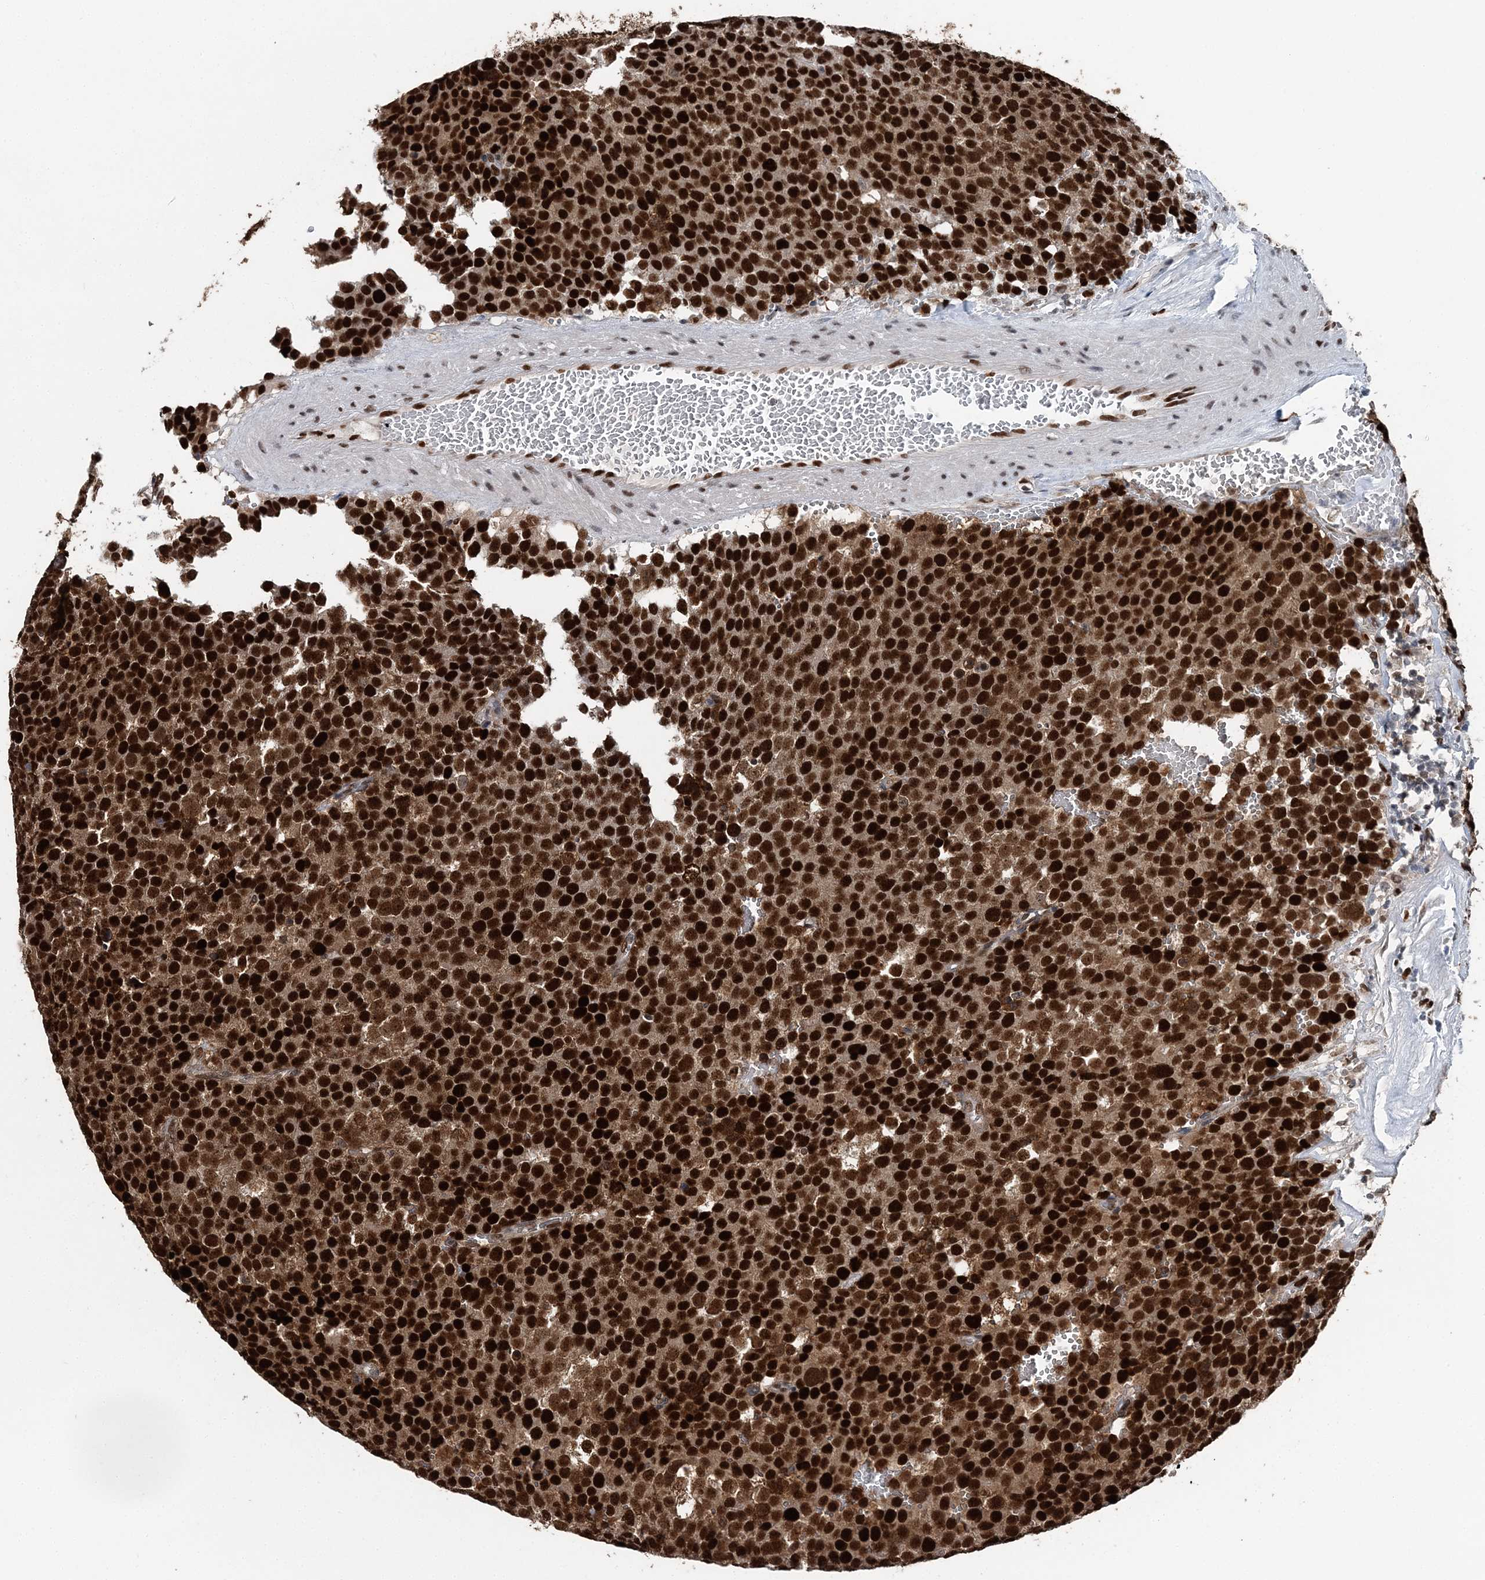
{"staining": {"intensity": "strong", "quantity": ">75%", "location": "nuclear"}, "tissue": "testis cancer", "cell_type": "Tumor cells", "image_type": "cancer", "snomed": [{"axis": "morphology", "description": "Seminoma, NOS"}, {"axis": "topography", "description": "Testis"}], "caption": "Strong nuclear protein positivity is identified in about >75% of tumor cells in seminoma (testis).", "gene": "HAT1", "patient": {"sex": "male", "age": 71}}